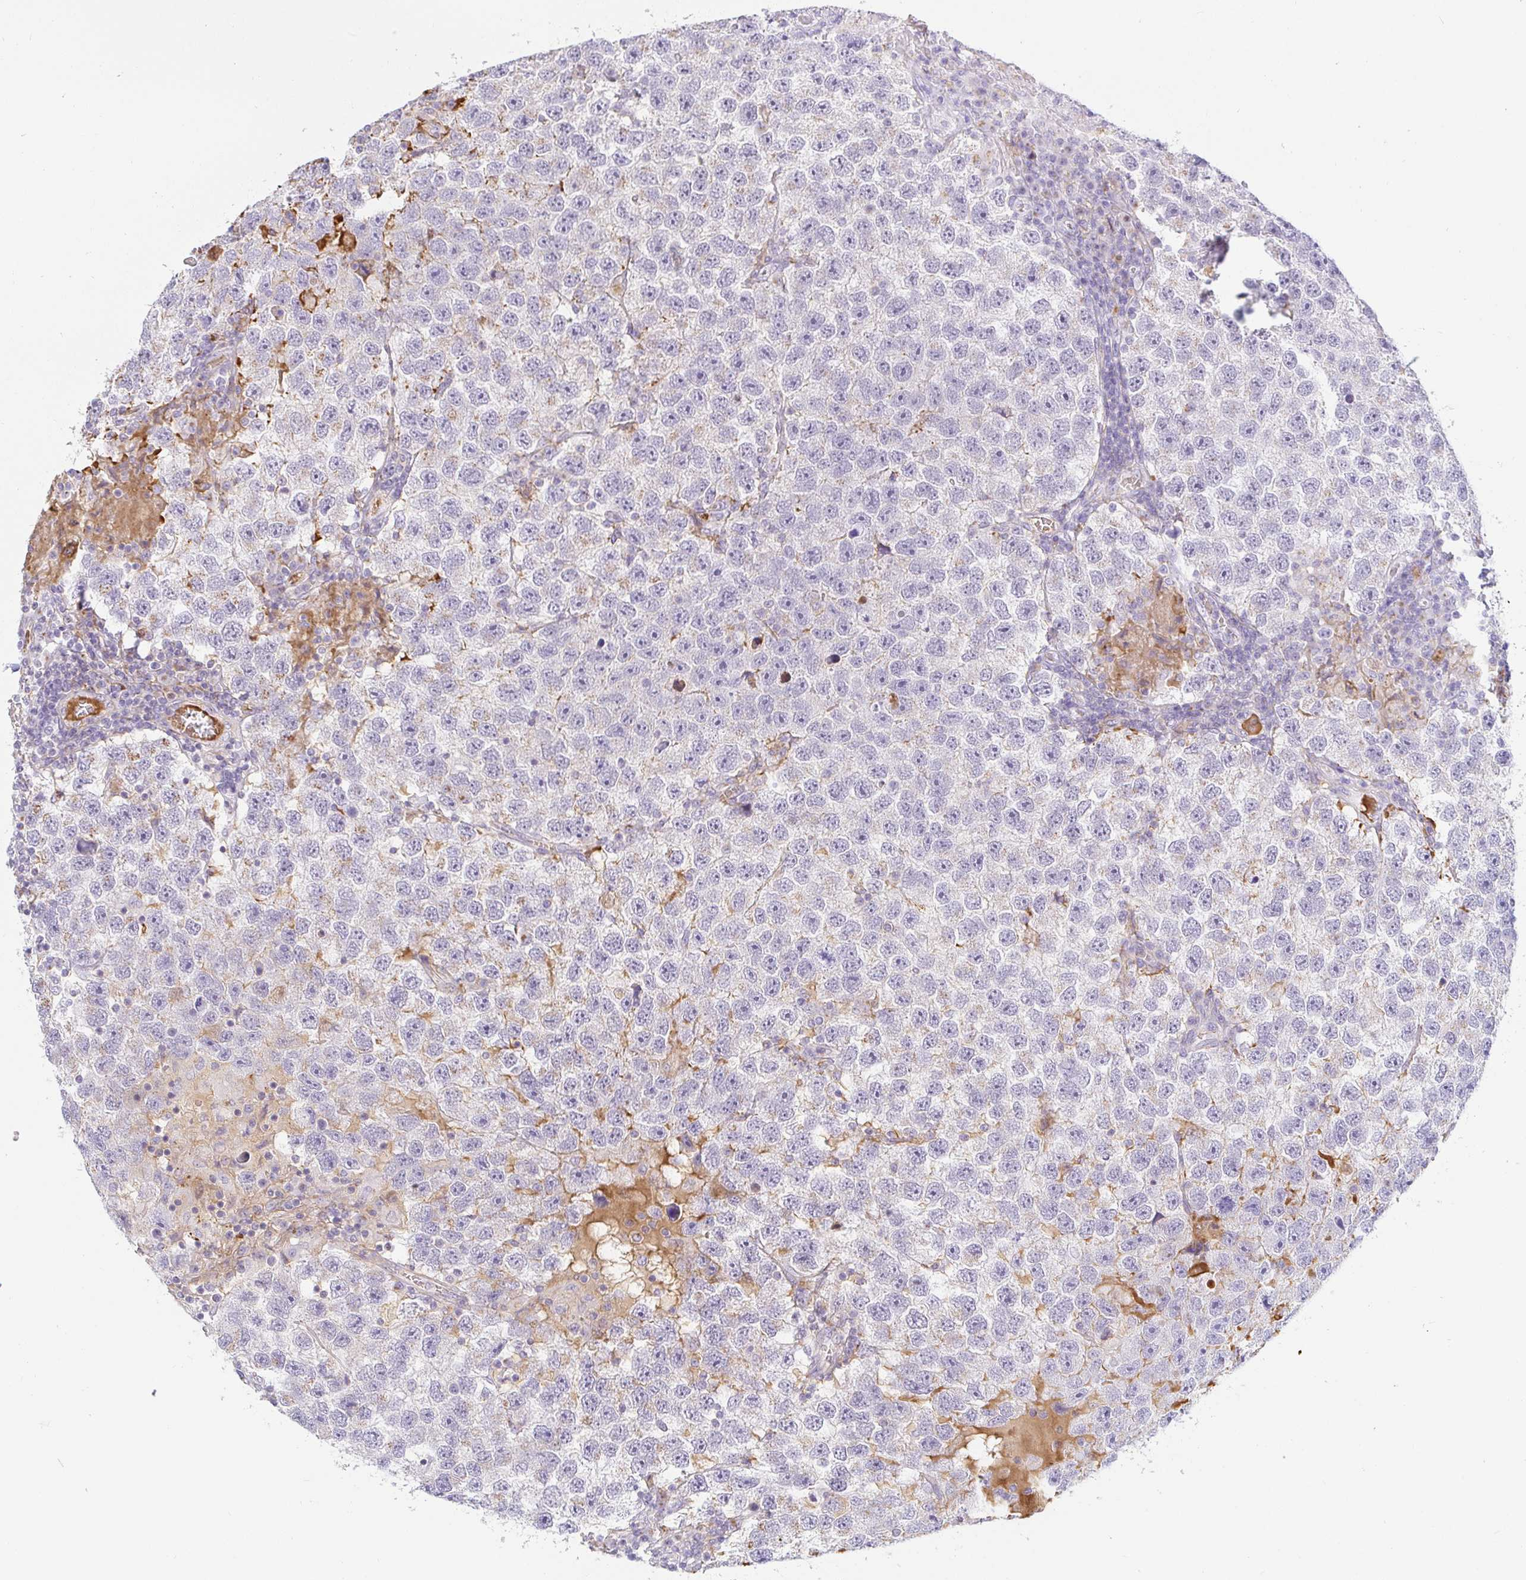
{"staining": {"intensity": "negative", "quantity": "none", "location": "none"}, "tissue": "testis cancer", "cell_type": "Tumor cells", "image_type": "cancer", "snomed": [{"axis": "morphology", "description": "Seminoma, NOS"}, {"axis": "topography", "description": "Testis"}], "caption": "The histopathology image demonstrates no significant expression in tumor cells of testis cancer (seminoma).", "gene": "OR51D1", "patient": {"sex": "male", "age": 26}}